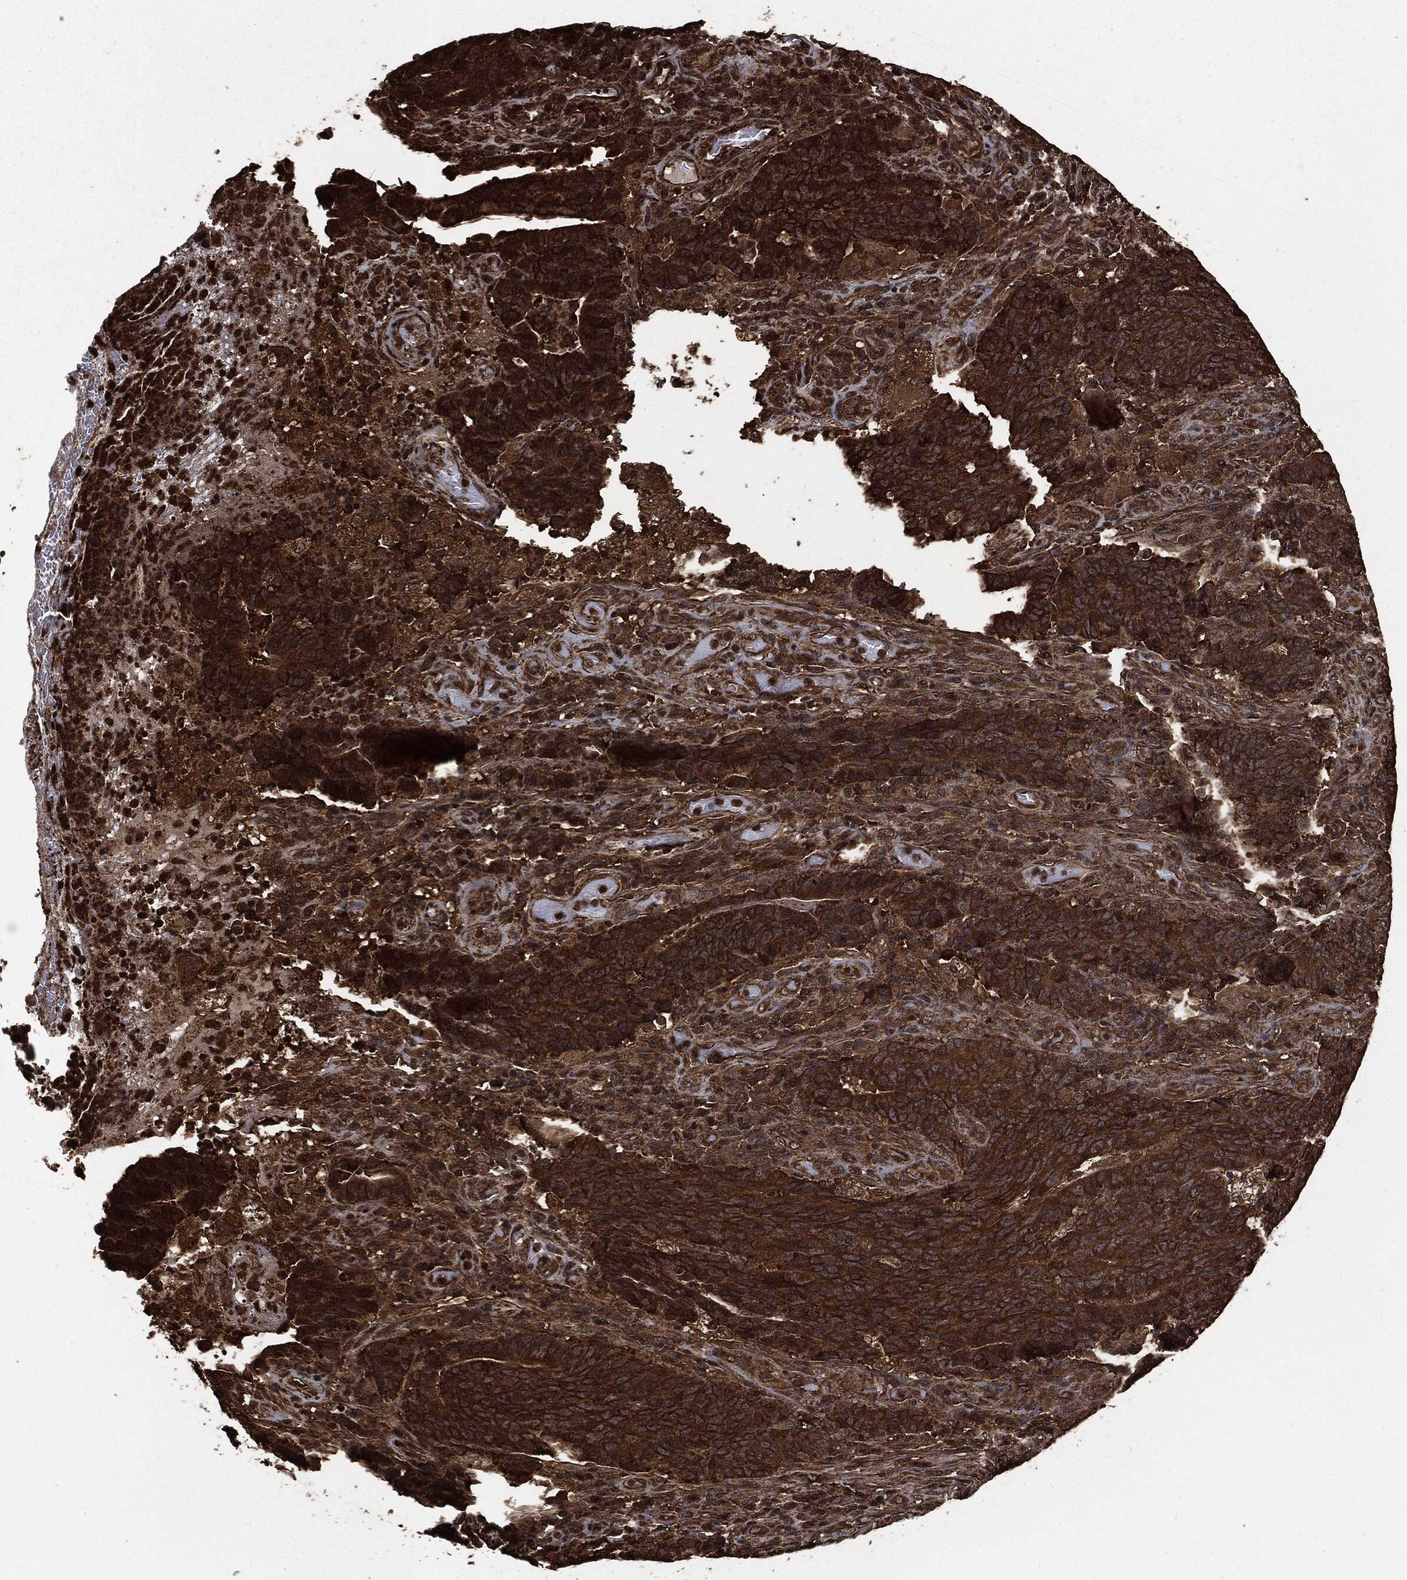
{"staining": {"intensity": "strong", "quantity": ">75%", "location": "cytoplasmic/membranous"}, "tissue": "colorectal cancer", "cell_type": "Tumor cells", "image_type": "cancer", "snomed": [{"axis": "morphology", "description": "Adenocarcinoma, NOS"}, {"axis": "topography", "description": "Colon"}], "caption": "Approximately >75% of tumor cells in human colorectal cancer (adenocarcinoma) show strong cytoplasmic/membranous protein staining as visualized by brown immunohistochemical staining.", "gene": "HRAS", "patient": {"sex": "female", "age": 75}}